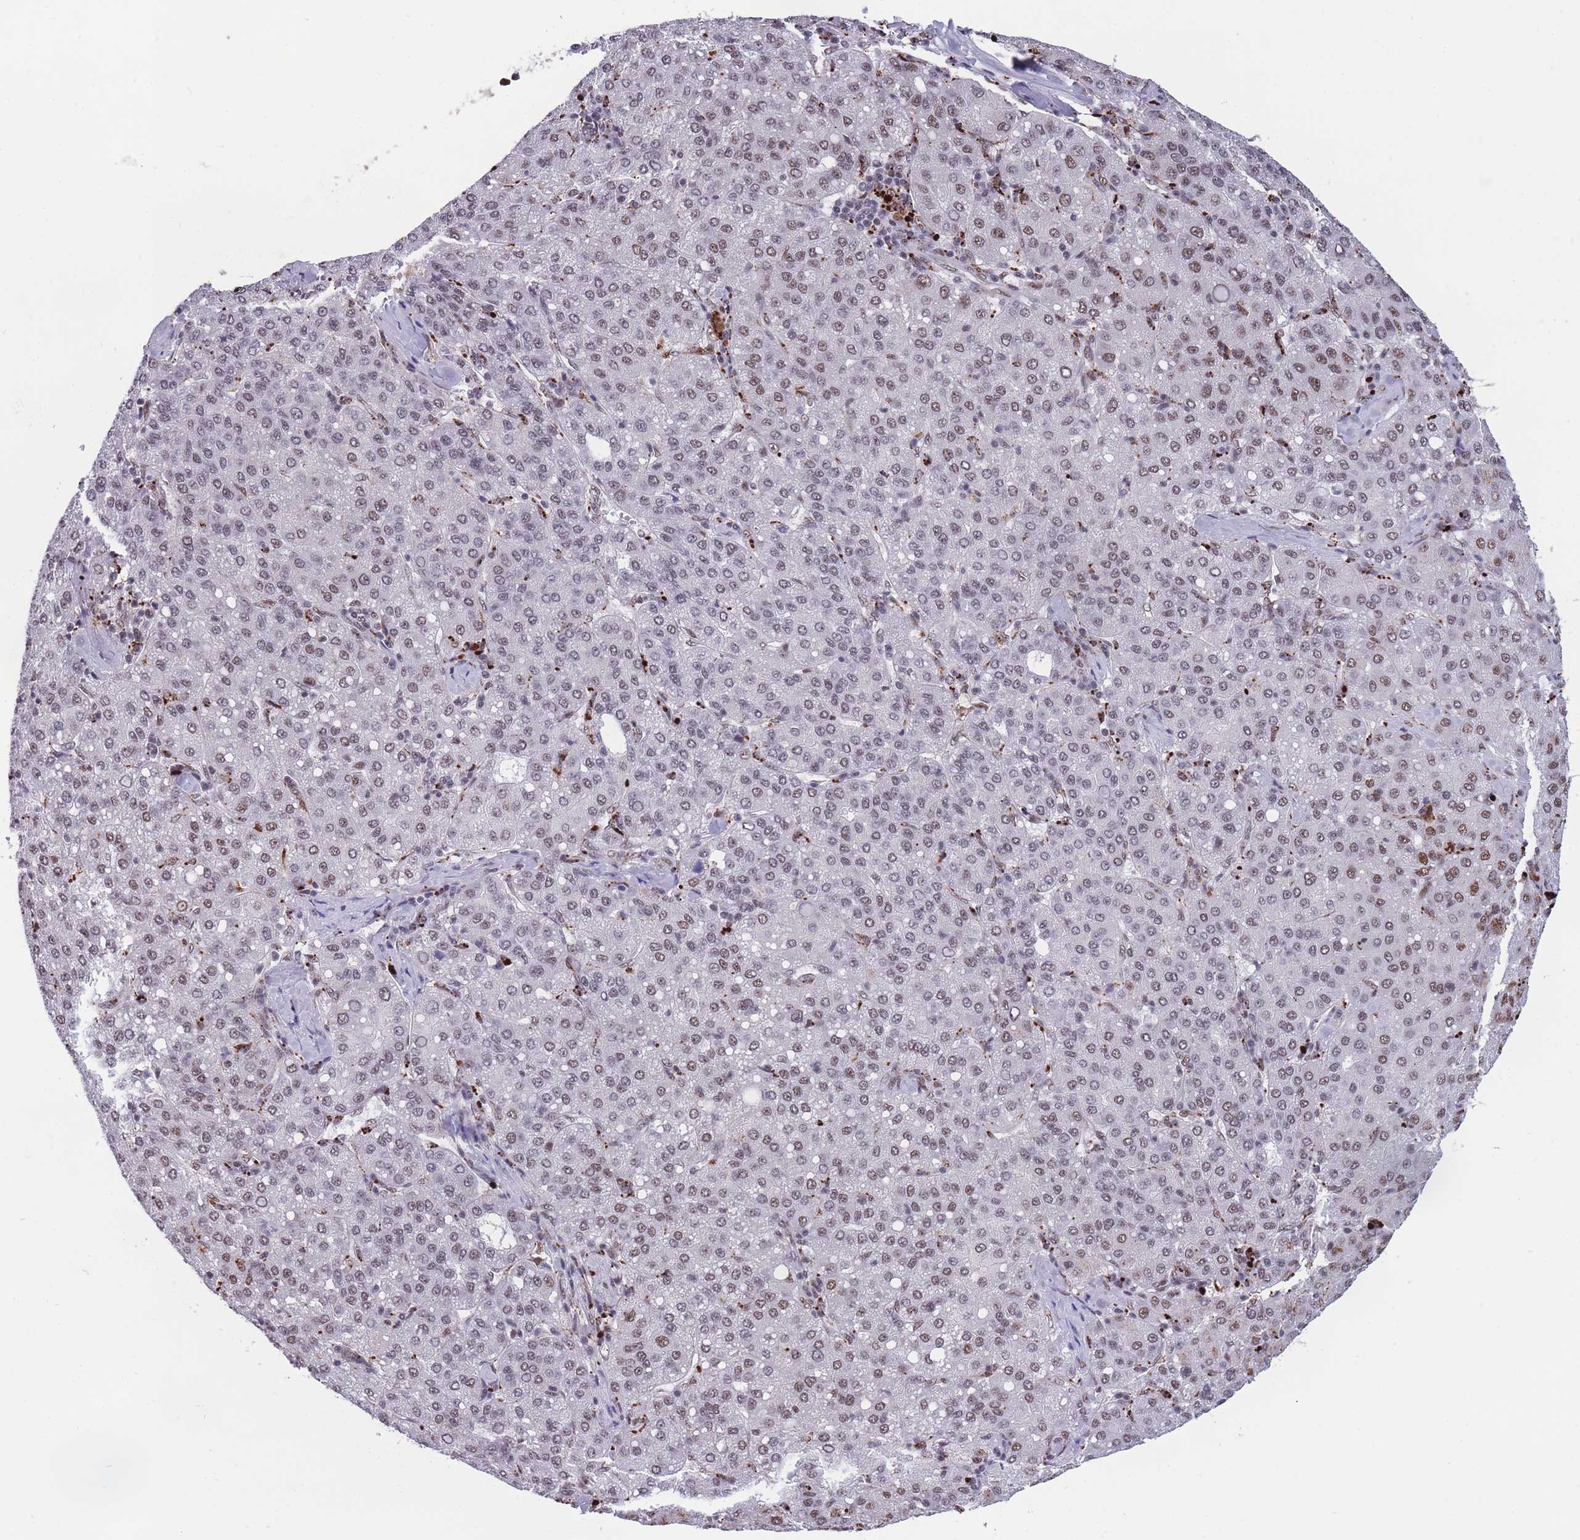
{"staining": {"intensity": "weak", "quantity": ">75%", "location": "nuclear"}, "tissue": "liver cancer", "cell_type": "Tumor cells", "image_type": "cancer", "snomed": [{"axis": "morphology", "description": "Carcinoma, Hepatocellular, NOS"}, {"axis": "topography", "description": "Liver"}], "caption": "The histopathology image shows a brown stain indicating the presence of a protein in the nuclear of tumor cells in liver cancer (hepatocellular carcinoma). The staining is performed using DAB (3,3'-diaminobenzidine) brown chromogen to label protein expression. The nuclei are counter-stained blue using hematoxylin.", "gene": "PRPF19", "patient": {"sex": "male", "age": 65}}